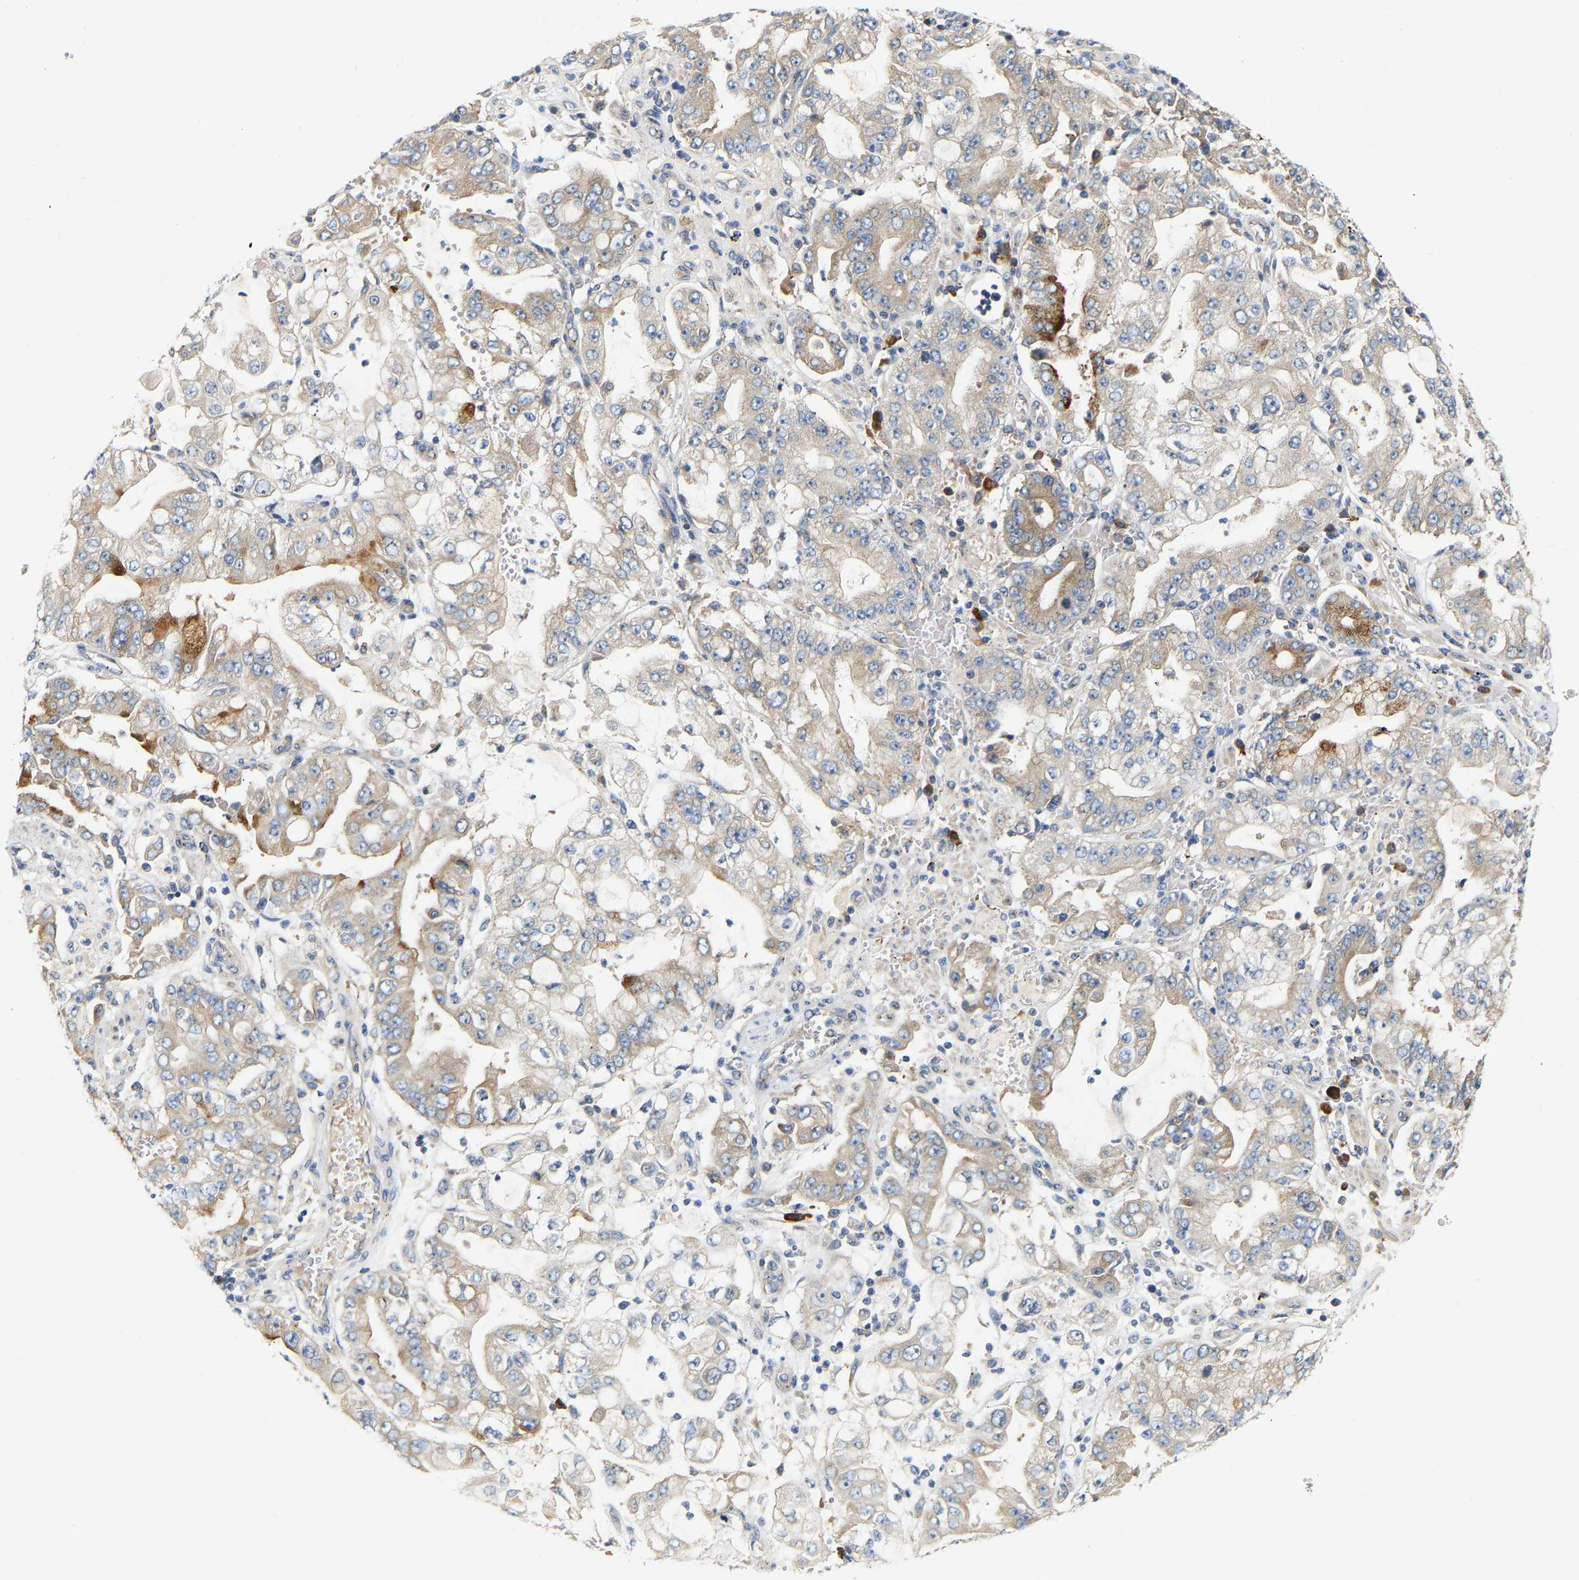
{"staining": {"intensity": "weak", "quantity": ">75%", "location": "cytoplasmic/membranous"}, "tissue": "stomach cancer", "cell_type": "Tumor cells", "image_type": "cancer", "snomed": [{"axis": "morphology", "description": "Adenocarcinoma, NOS"}, {"axis": "topography", "description": "Stomach"}], "caption": "Immunohistochemical staining of human stomach cancer (adenocarcinoma) displays weak cytoplasmic/membranous protein positivity in about >75% of tumor cells.", "gene": "PCNT", "patient": {"sex": "male", "age": 76}}